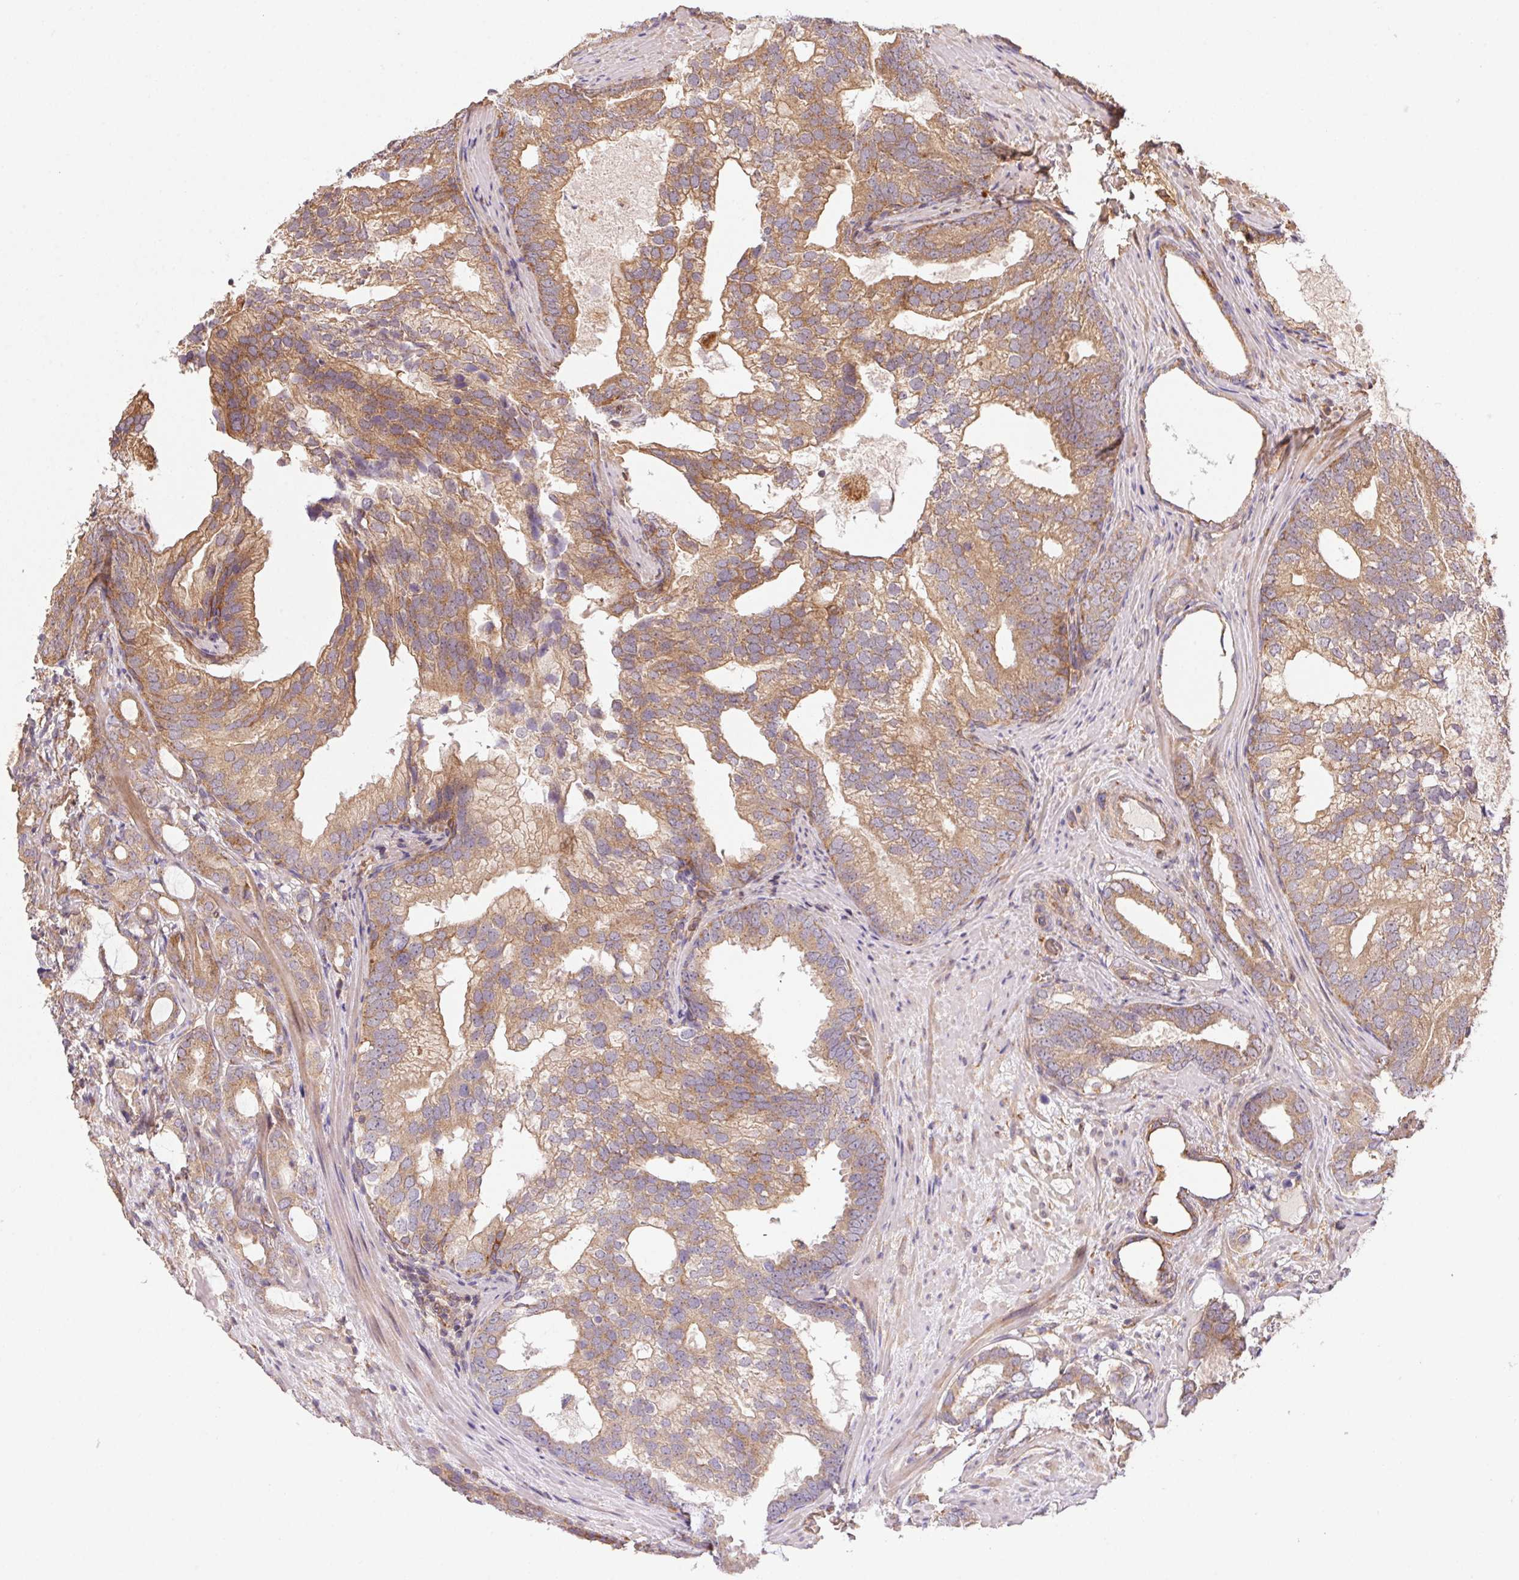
{"staining": {"intensity": "weak", "quantity": ">75%", "location": "cytoplasmic/membranous"}, "tissue": "prostate cancer", "cell_type": "Tumor cells", "image_type": "cancer", "snomed": [{"axis": "morphology", "description": "Adenocarcinoma, High grade"}, {"axis": "topography", "description": "Prostate"}], "caption": "This histopathology image shows immunohistochemistry staining of prostate cancer, with low weak cytoplasmic/membranous positivity in about >75% of tumor cells.", "gene": "USE1", "patient": {"sex": "male", "age": 75}}